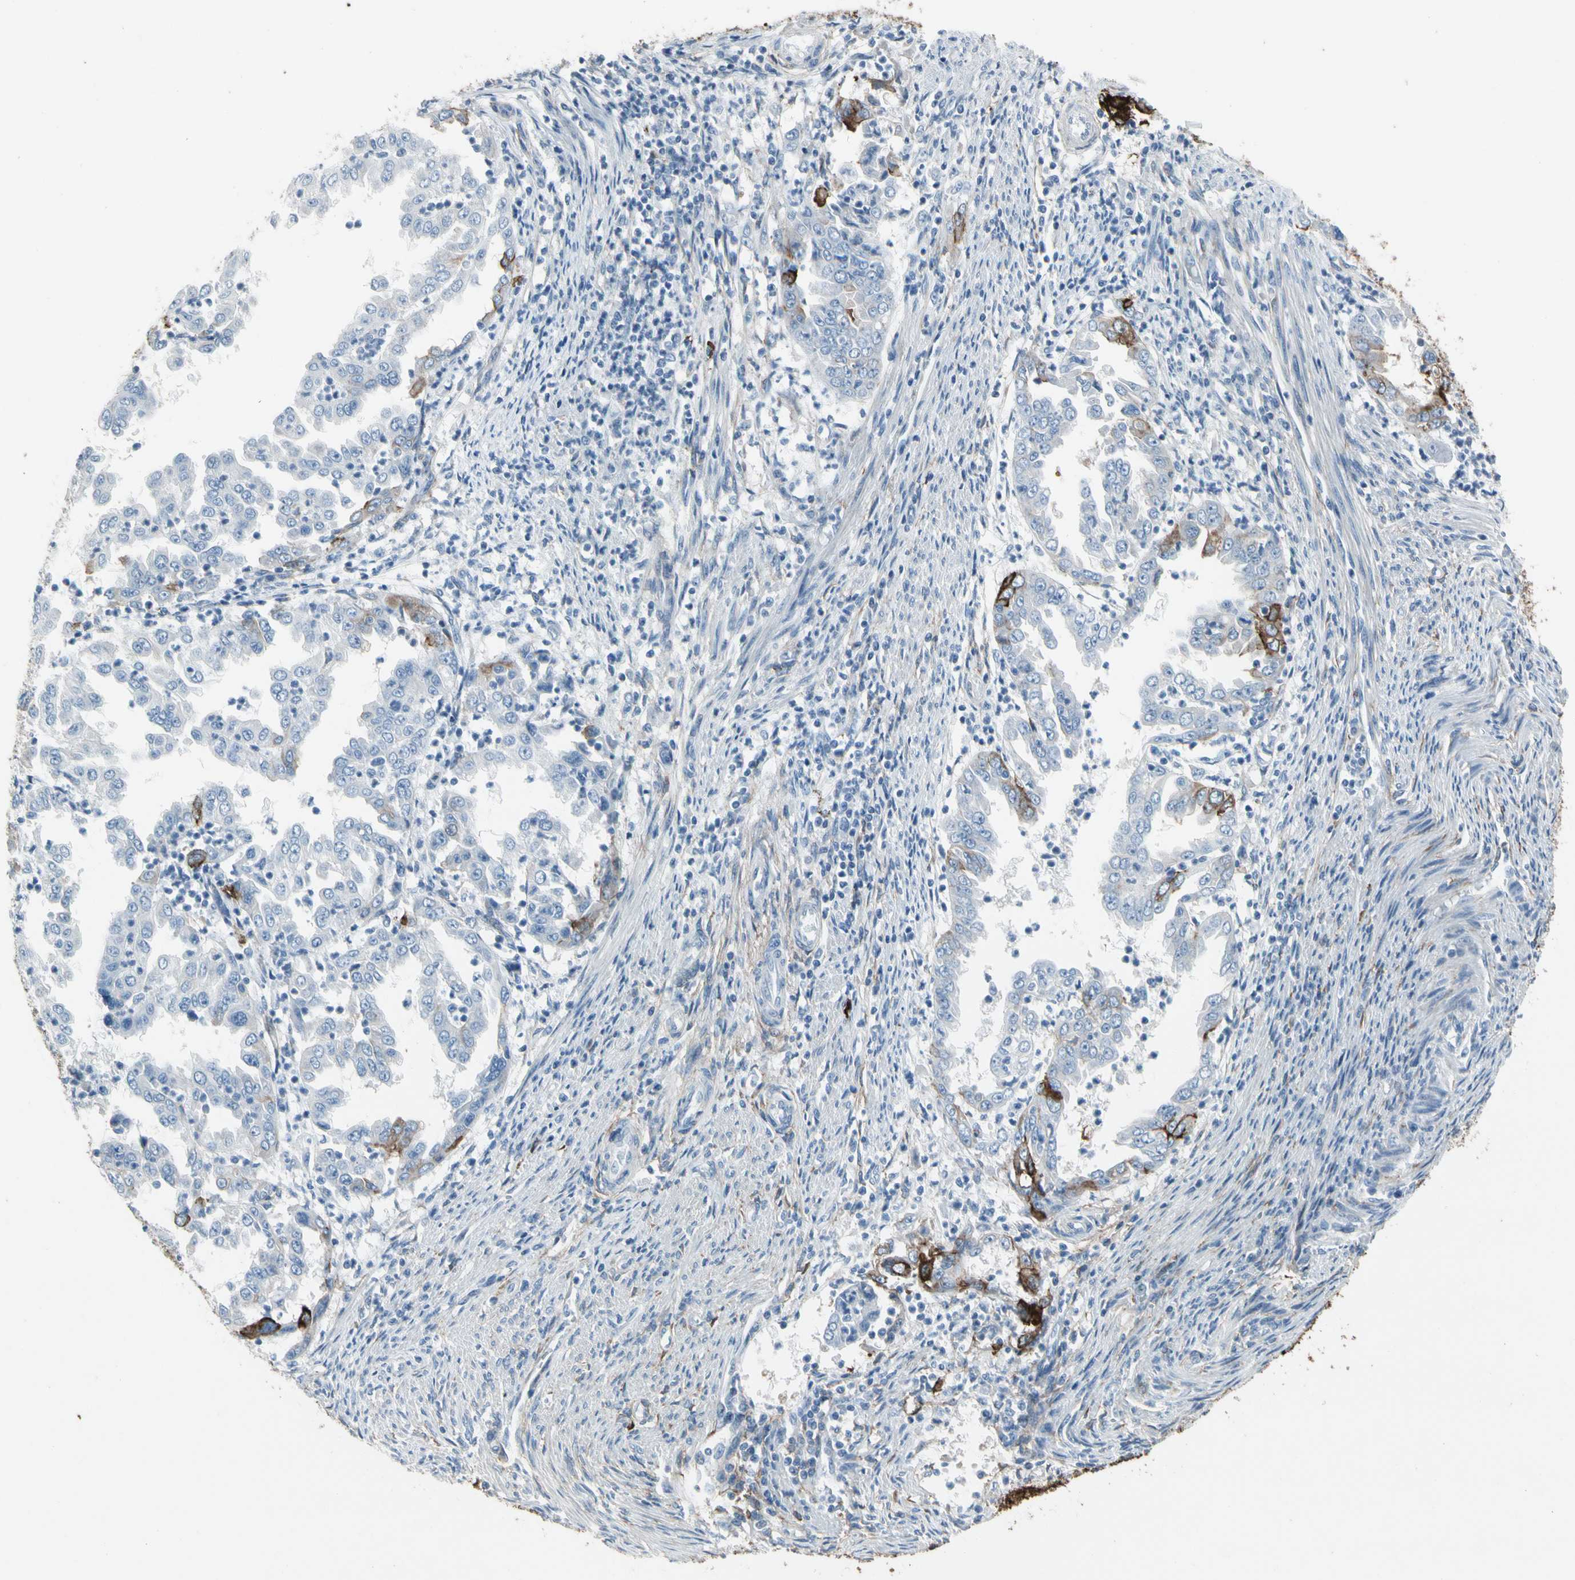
{"staining": {"intensity": "strong", "quantity": "<25%", "location": "cytoplasmic/membranous"}, "tissue": "endometrial cancer", "cell_type": "Tumor cells", "image_type": "cancer", "snomed": [{"axis": "morphology", "description": "Adenocarcinoma, NOS"}, {"axis": "topography", "description": "Endometrium"}], "caption": "Endometrial cancer (adenocarcinoma) stained with a brown dye exhibits strong cytoplasmic/membranous positive staining in approximately <25% of tumor cells.", "gene": "PIGR", "patient": {"sex": "female", "age": 85}}